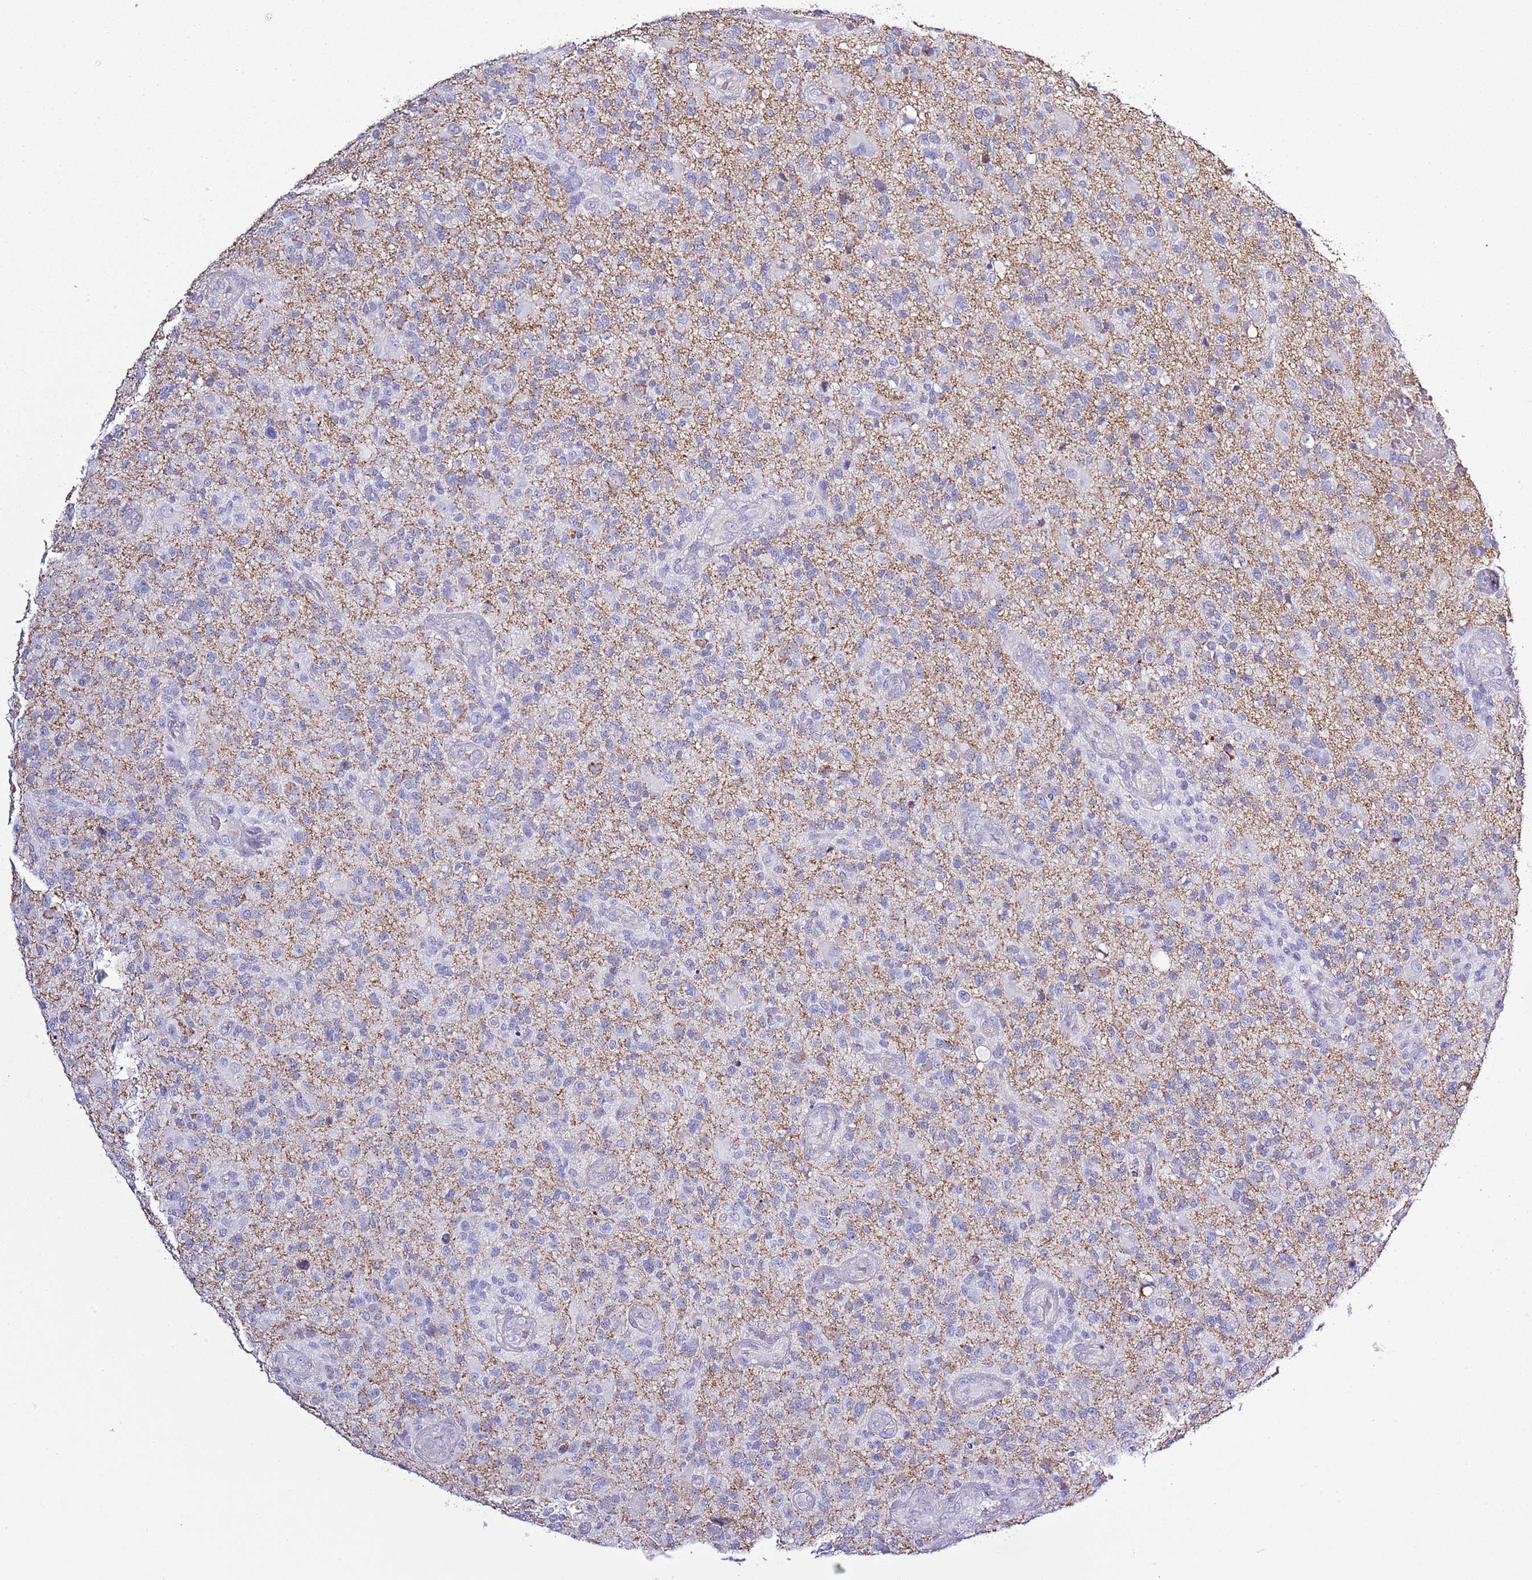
{"staining": {"intensity": "negative", "quantity": "none", "location": "none"}, "tissue": "glioma", "cell_type": "Tumor cells", "image_type": "cancer", "snomed": [{"axis": "morphology", "description": "Glioma, malignant, High grade"}, {"axis": "topography", "description": "Brain"}], "caption": "Histopathology image shows no significant protein positivity in tumor cells of malignant glioma (high-grade).", "gene": "SLC23A1", "patient": {"sex": "male", "age": 47}}